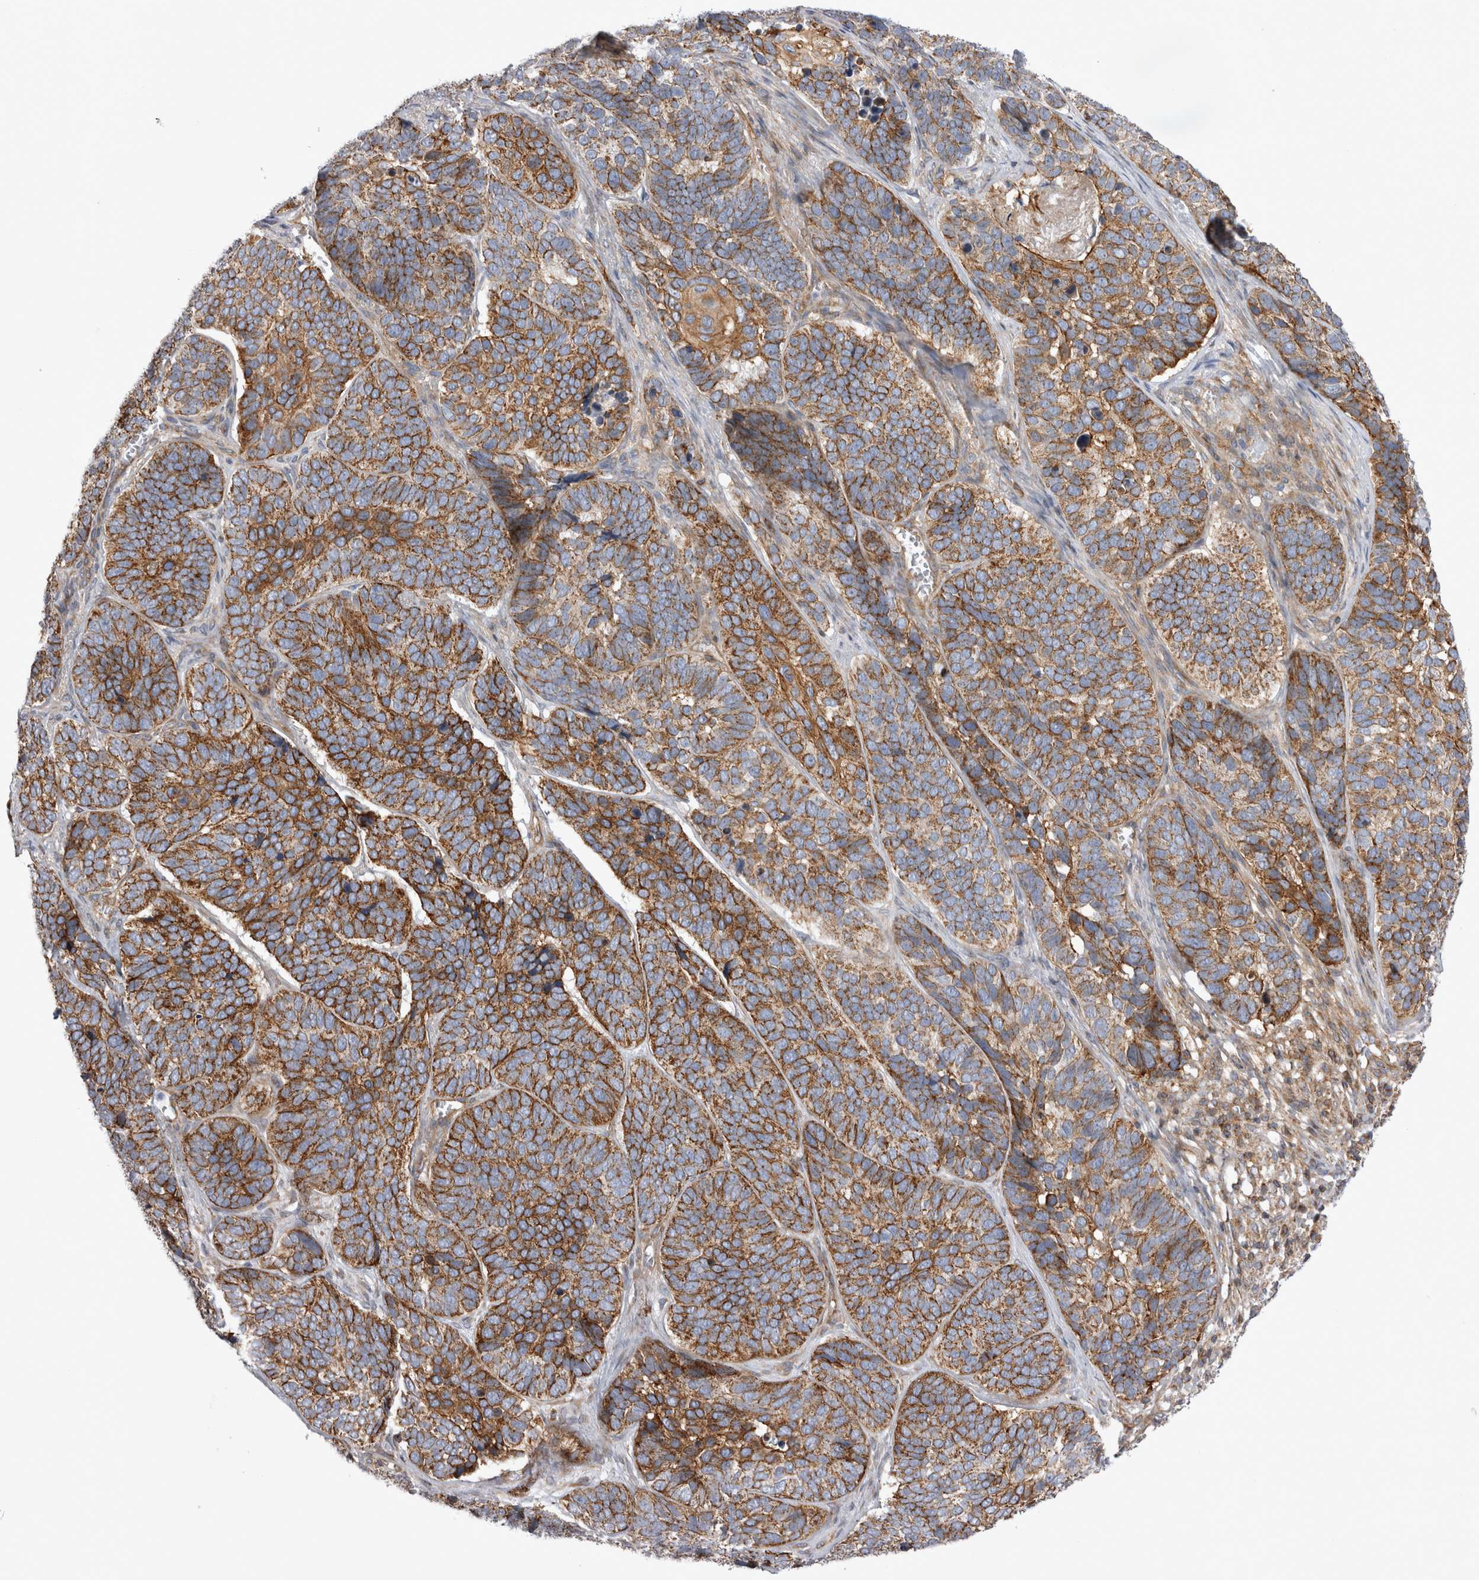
{"staining": {"intensity": "strong", "quantity": ">75%", "location": "cytoplasmic/membranous"}, "tissue": "skin cancer", "cell_type": "Tumor cells", "image_type": "cancer", "snomed": [{"axis": "morphology", "description": "Basal cell carcinoma"}, {"axis": "topography", "description": "Skin"}], "caption": "Protein staining reveals strong cytoplasmic/membranous staining in about >75% of tumor cells in skin cancer.", "gene": "TSPOAP1", "patient": {"sex": "male", "age": 62}}